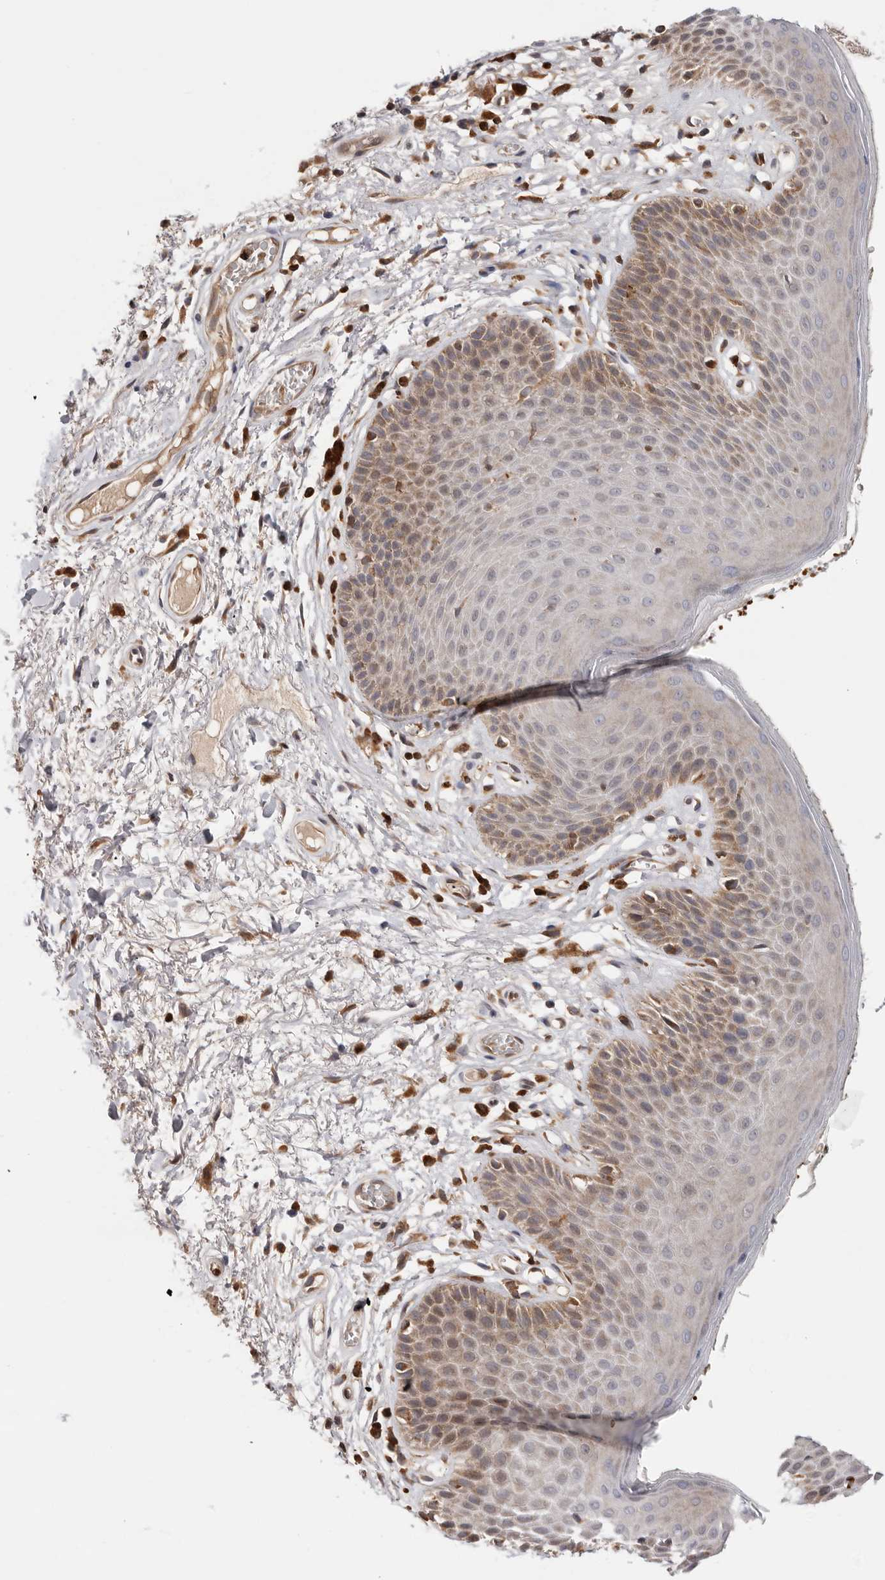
{"staining": {"intensity": "moderate", "quantity": "<25%", "location": "cytoplasmic/membranous"}, "tissue": "skin", "cell_type": "Epidermal cells", "image_type": "normal", "snomed": [{"axis": "morphology", "description": "Normal tissue, NOS"}, {"axis": "topography", "description": "Anal"}], "caption": "Immunohistochemistry micrograph of benign skin: human skin stained using immunohistochemistry exhibits low levels of moderate protein expression localized specifically in the cytoplasmic/membranous of epidermal cells, appearing as a cytoplasmic/membranous brown color.", "gene": "RNF213", "patient": {"sex": "male", "age": 74}}